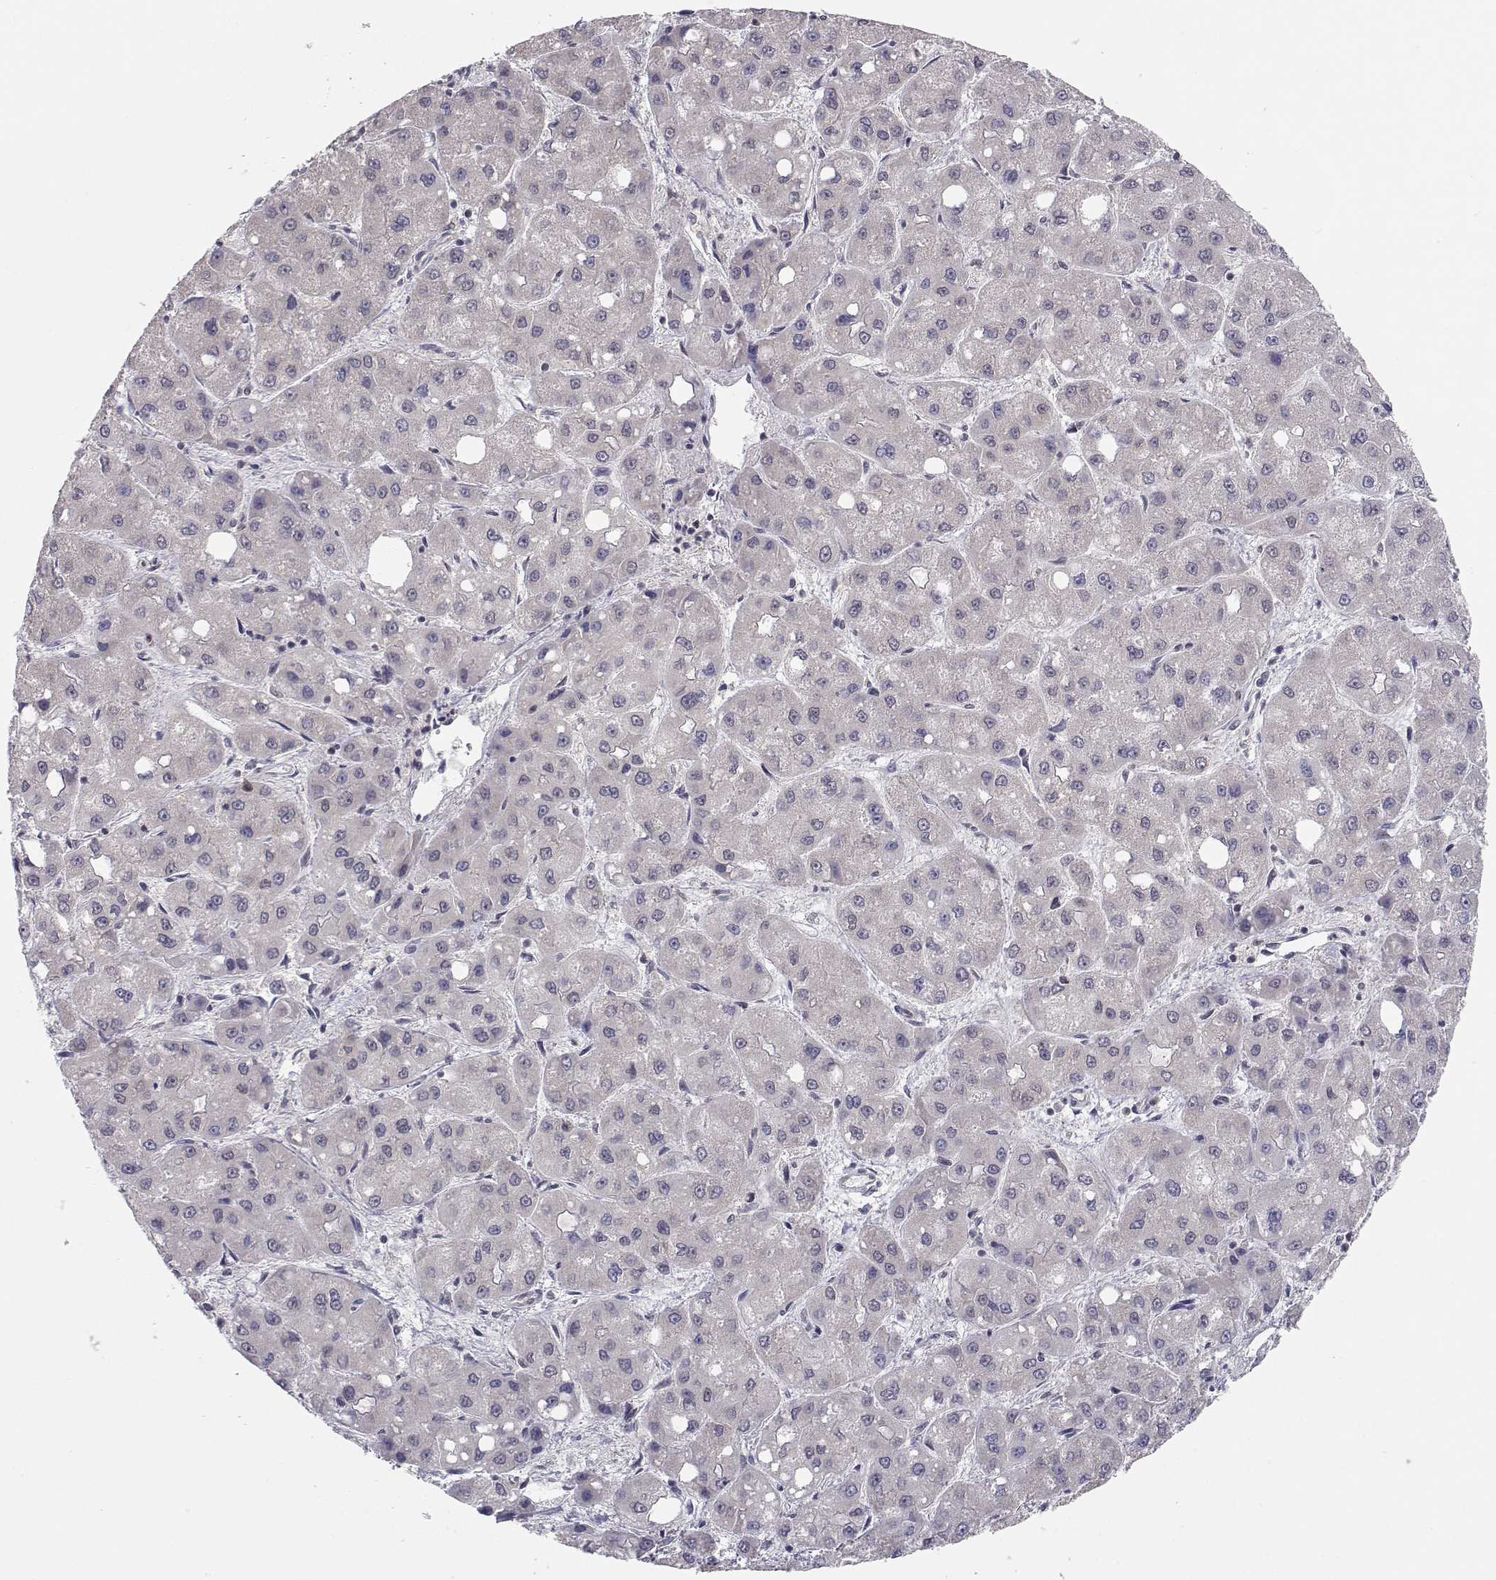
{"staining": {"intensity": "negative", "quantity": "none", "location": "none"}, "tissue": "liver cancer", "cell_type": "Tumor cells", "image_type": "cancer", "snomed": [{"axis": "morphology", "description": "Carcinoma, Hepatocellular, NOS"}, {"axis": "topography", "description": "Liver"}], "caption": "Protein analysis of liver hepatocellular carcinoma demonstrates no significant positivity in tumor cells.", "gene": "KIF13B", "patient": {"sex": "male", "age": 73}}